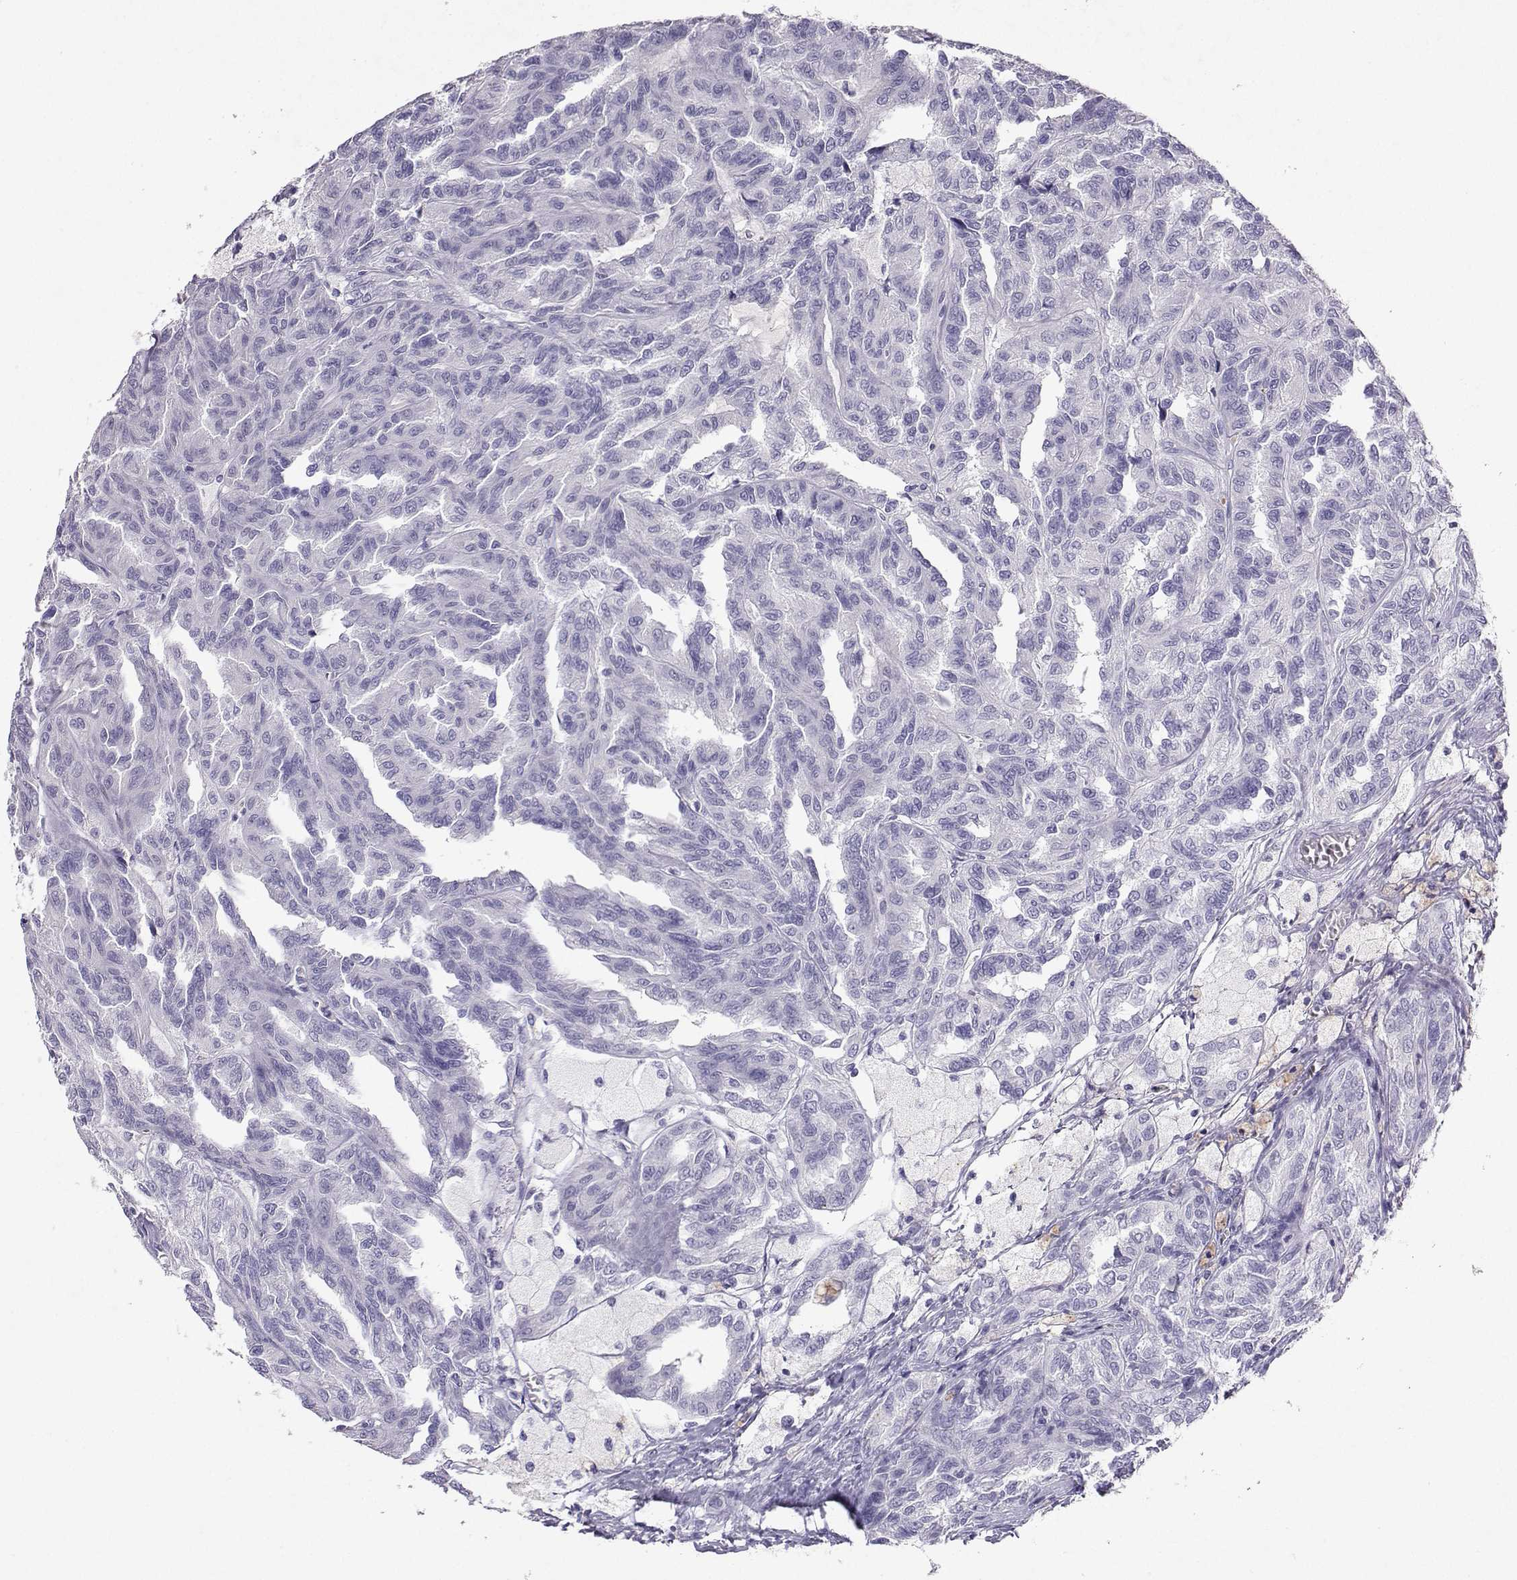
{"staining": {"intensity": "negative", "quantity": "none", "location": "none"}, "tissue": "renal cancer", "cell_type": "Tumor cells", "image_type": "cancer", "snomed": [{"axis": "morphology", "description": "Adenocarcinoma, NOS"}, {"axis": "topography", "description": "Kidney"}], "caption": "Immunohistochemistry (IHC) of human renal cancer (adenocarcinoma) shows no expression in tumor cells.", "gene": "GRIK4", "patient": {"sex": "male", "age": 79}}